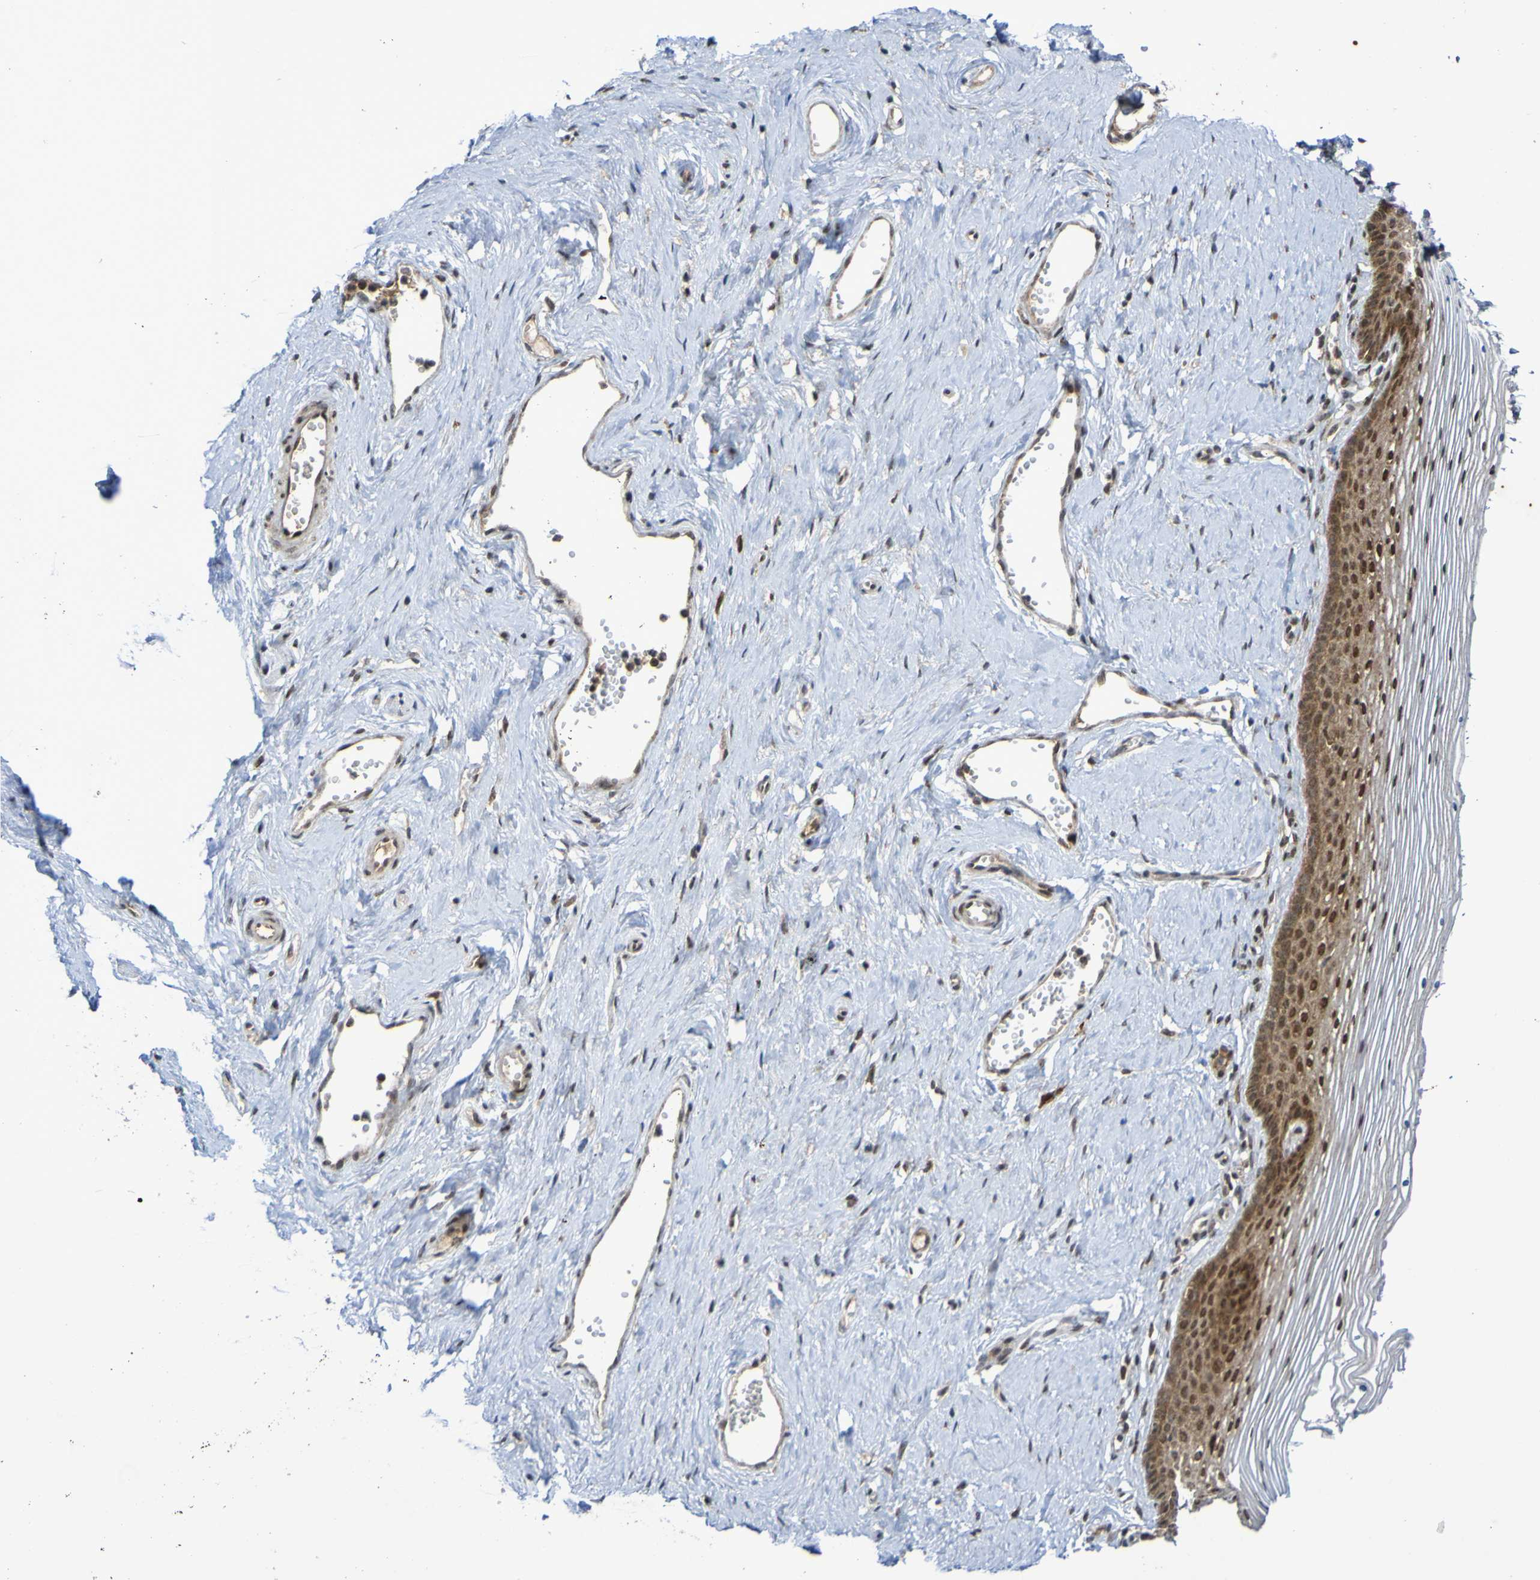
{"staining": {"intensity": "moderate", "quantity": "25%-75%", "location": "cytoplasmic/membranous"}, "tissue": "vagina", "cell_type": "Squamous epithelial cells", "image_type": "normal", "snomed": [{"axis": "morphology", "description": "Normal tissue, NOS"}, {"axis": "topography", "description": "Vagina"}], "caption": "A brown stain labels moderate cytoplasmic/membranous staining of a protein in squamous epithelial cells of normal vagina.", "gene": "ITLN1", "patient": {"sex": "female", "age": 32}}